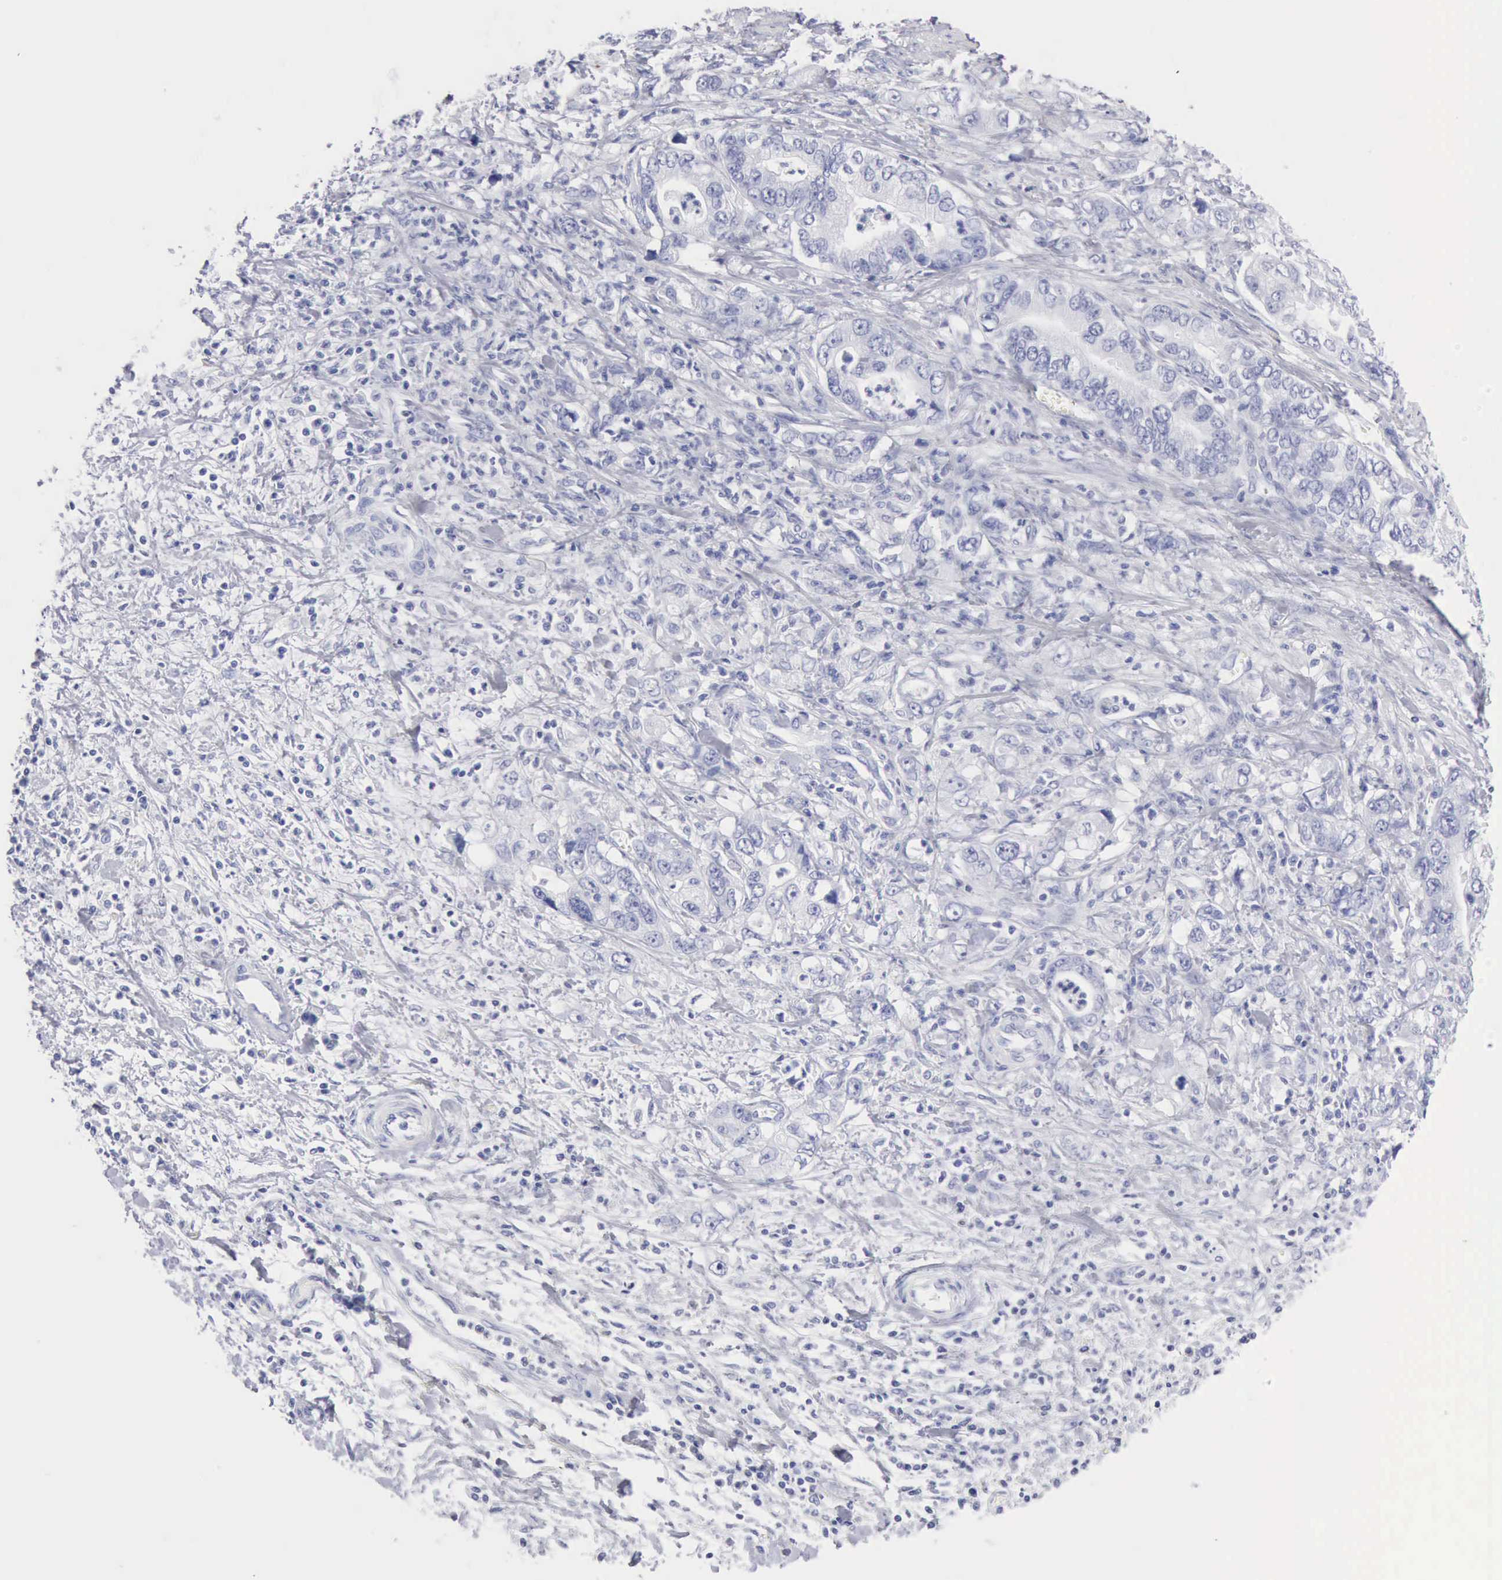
{"staining": {"intensity": "negative", "quantity": "none", "location": "none"}, "tissue": "stomach cancer", "cell_type": "Tumor cells", "image_type": "cancer", "snomed": [{"axis": "morphology", "description": "Adenocarcinoma, NOS"}, {"axis": "topography", "description": "Pancreas"}, {"axis": "topography", "description": "Stomach, upper"}], "caption": "A photomicrograph of stomach adenocarcinoma stained for a protein reveals no brown staining in tumor cells.", "gene": "KRT5", "patient": {"sex": "male", "age": 77}}